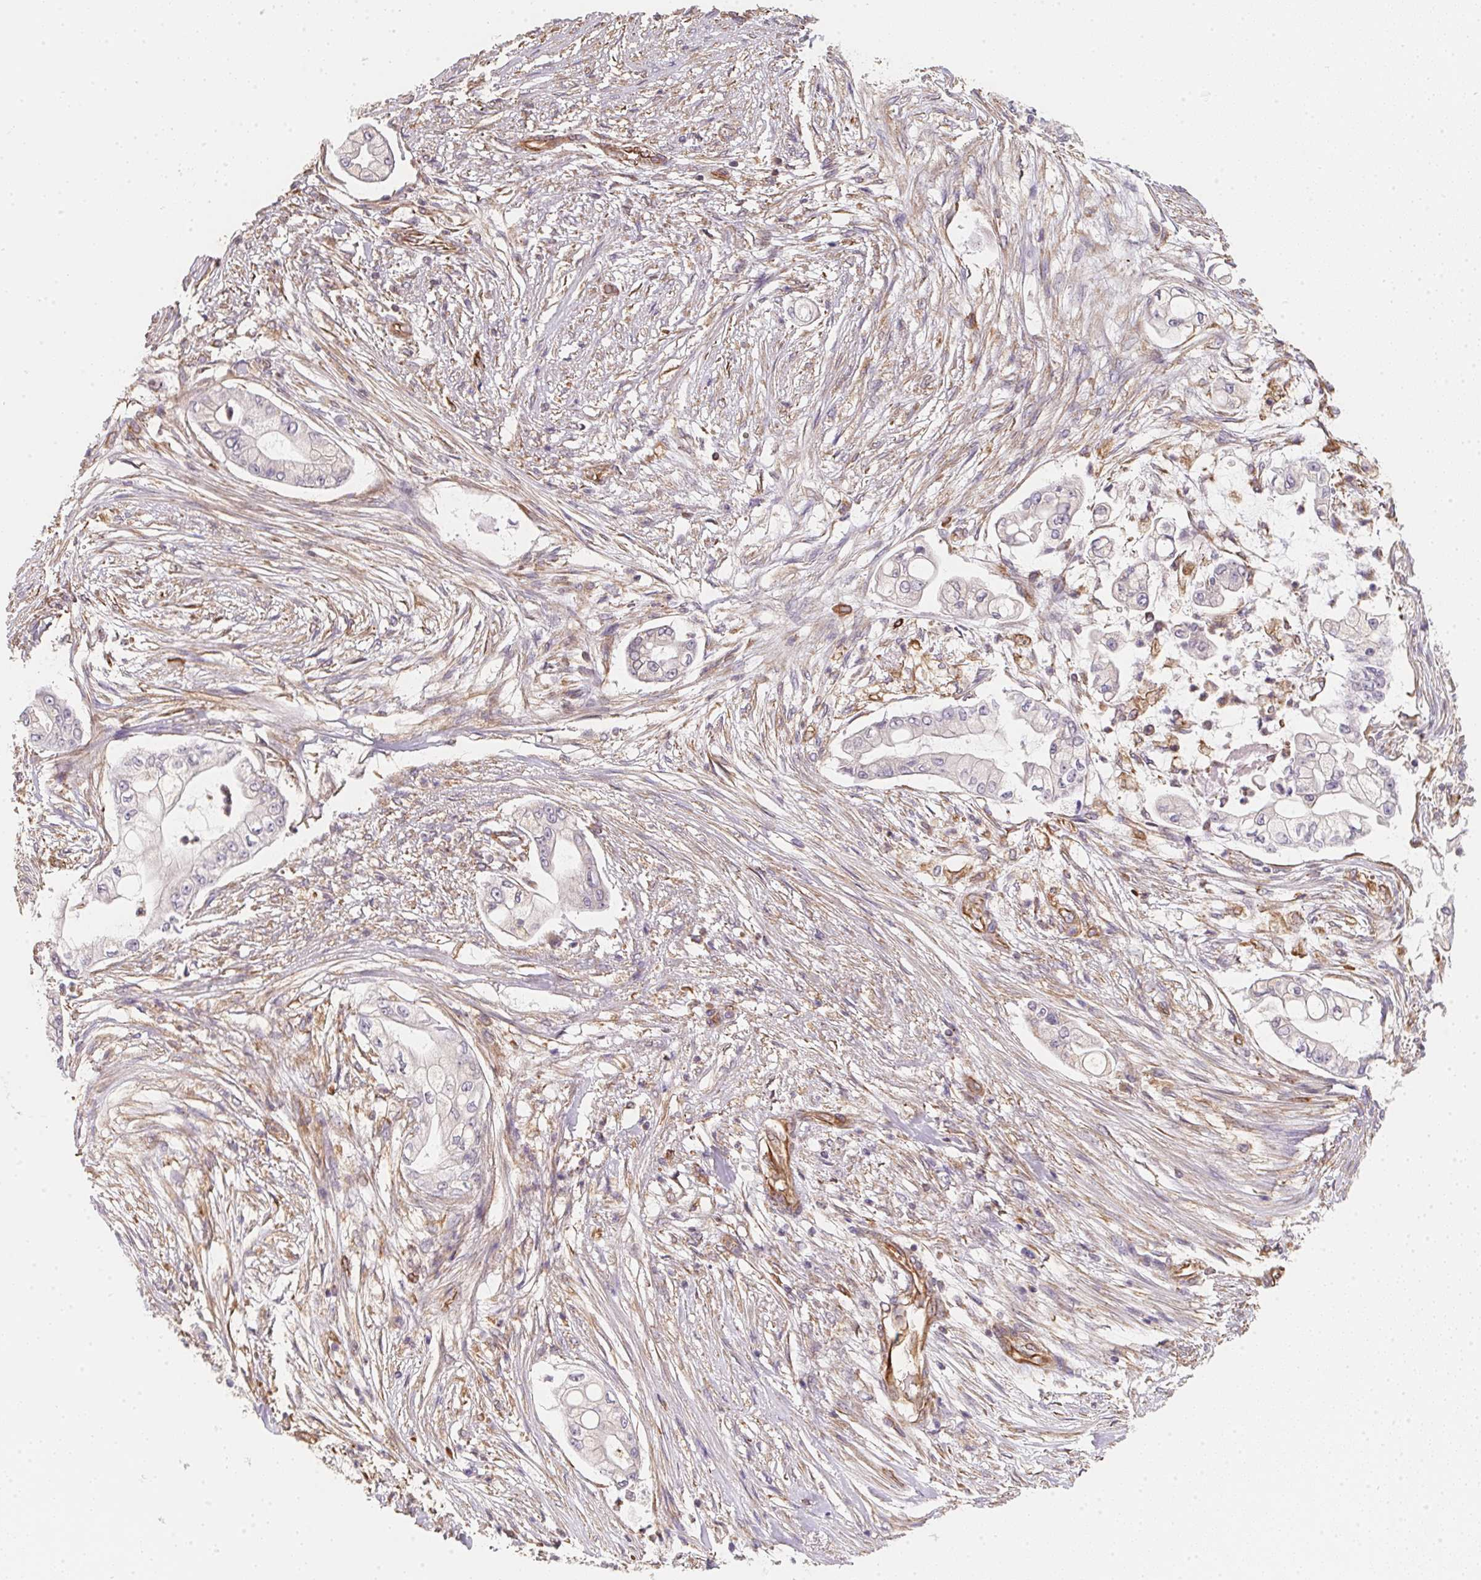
{"staining": {"intensity": "negative", "quantity": "none", "location": "none"}, "tissue": "pancreatic cancer", "cell_type": "Tumor cells", "image_type": "cancer", "snomed": [{"axis": "morphology", "description": "Adenocarcinoma, NOS"}, {"axis": "topography", "description": "Pancreas"}], "caption": "Tumor cells show no significant expression in pancreatic cancer (adenocarcinoma).", "gene": "TBKBP1", "patient": {"sex": "female", "age": 69}}